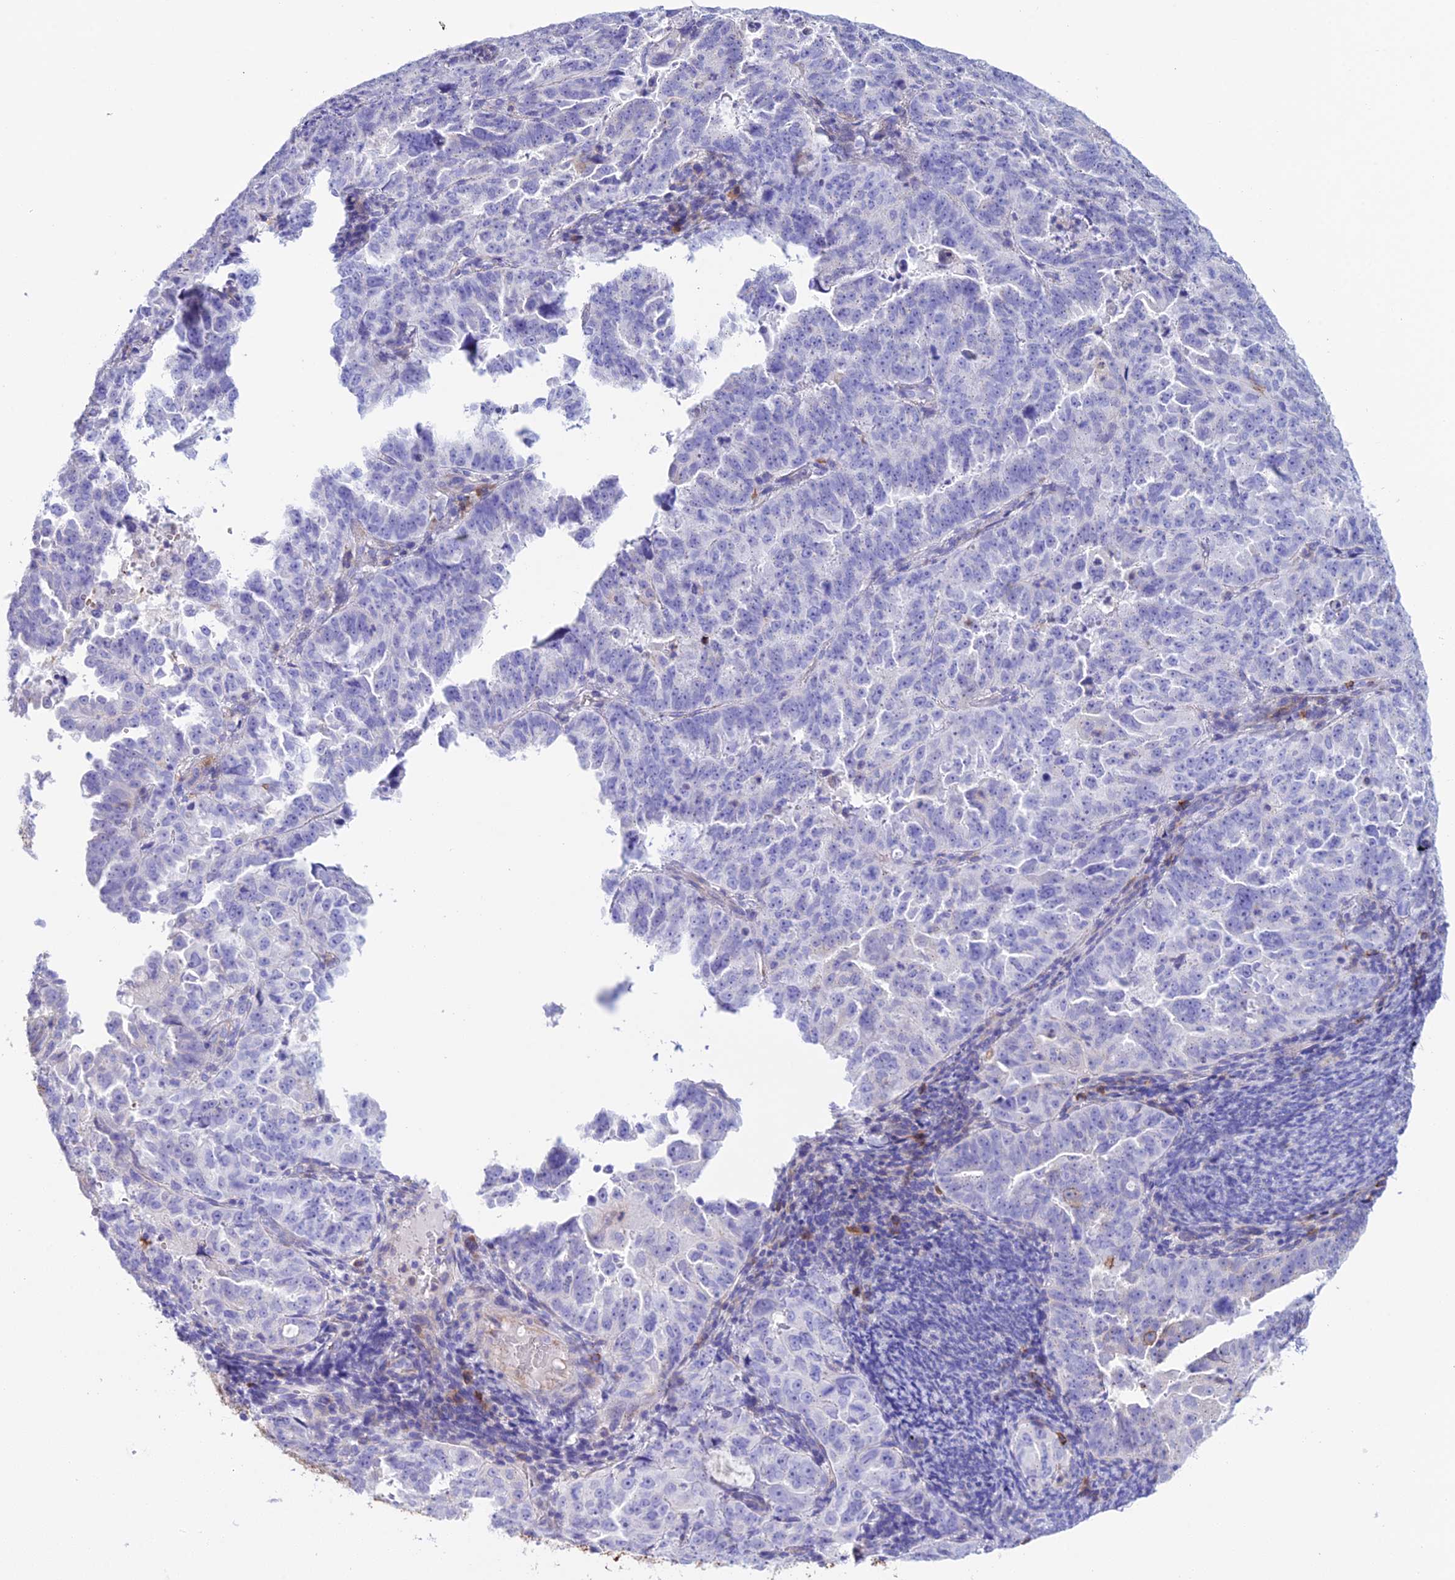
{"staining": {"intensity": "negative", "quantity": "none", "location": "none"}, "tissue": "endometrial cancer", "cell_type": "Tumor cells", "image_type": "cancer", "snomed": [{"axis": "morphology", "description": "Adenocarcinoma, NOS"}, {"axis": "topography", "description": "Endometrium"}], "caption": "Immunohistochemistry (IHC) photomicrograph of human adenocarcinoma (endometrial) stained for a protein (brown), which shows no expression in tumor cells. (IHC, brightfield microscopy, high magnification).", "gene": "OR1Q1", "patient": {"sex": "female", "age": 65}}